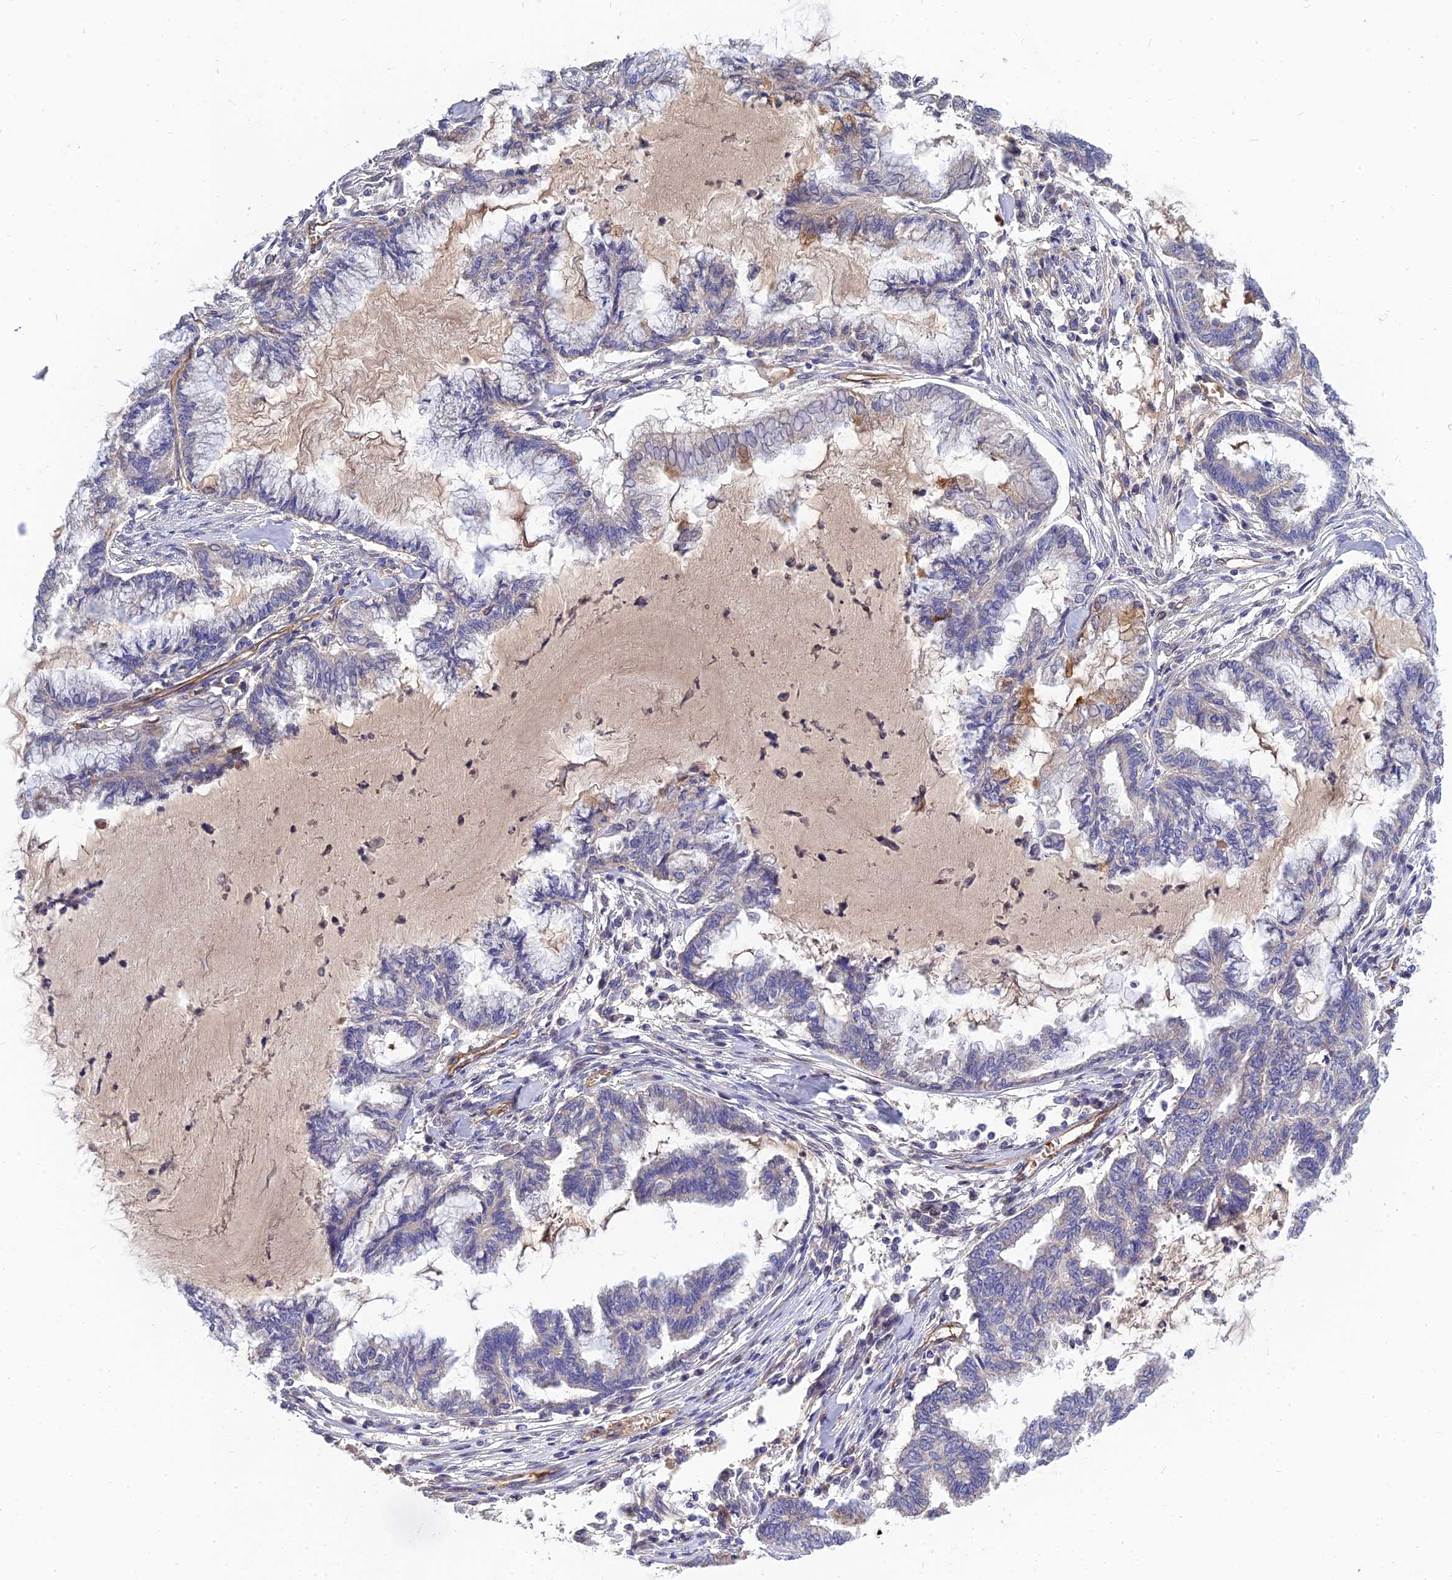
{"staining": {"intensity": "negative", "quantity": "none", "location": "none"}, "tissue": "endometrial cancer", "cell_type": "Tumor cells", "image_type": "cancer", "snomed": [{"axis": "morphology", "description": "Adenocarcinoma, NOS"}, {"axis": "topography", "description": "Endometrium"}], "caption": "Endometrial adenocarcinoma was stained to show a protein in brown. There is no significant staining in tumor cells.", "gene": "MRPL35", "patient": {"sex": "female", "age": 86}}